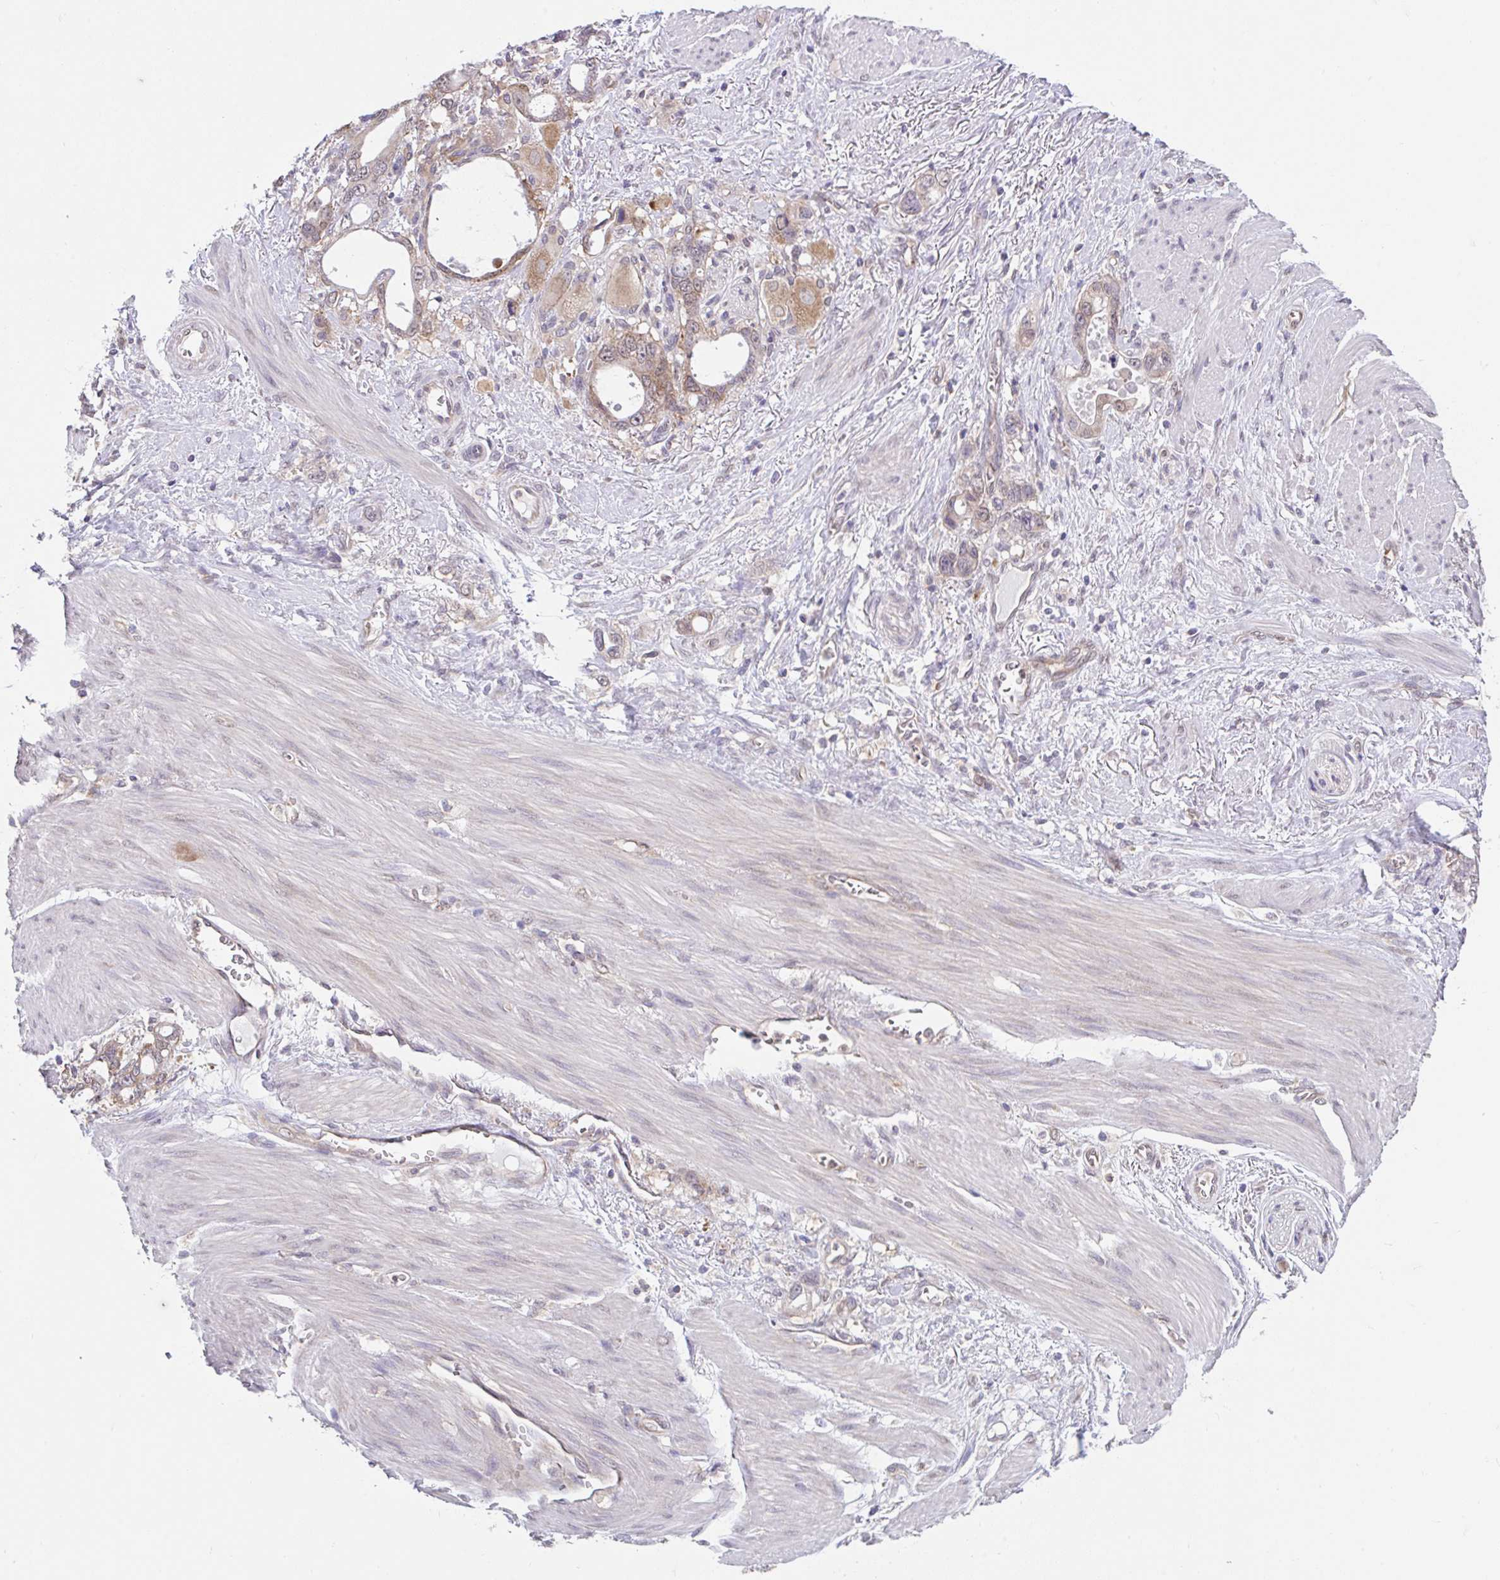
{"staining": {"intensity": "moderate", "quantity": ">75%", "location": "cytoplasmic/membranous"}, "tissue": "stomach cancer", "cell_type": "Tumor cells", "image_type": "cancer", "snomed": [{"axis": "morphology", "description": "Adenocarcinoma, NOS"}, {"axis": "topography", "description": "Stomach, upper"}], "caption": "This image displays stomach cancer stained with immunohistochemistry to label a protein in brown. The cytoplasmic/membranous of tumor cells show moderate positivity for the protein. Nuclei are counter-stained blue.", "gene": "RALBP1", "patient": {"sex": "male", "age": 74}}